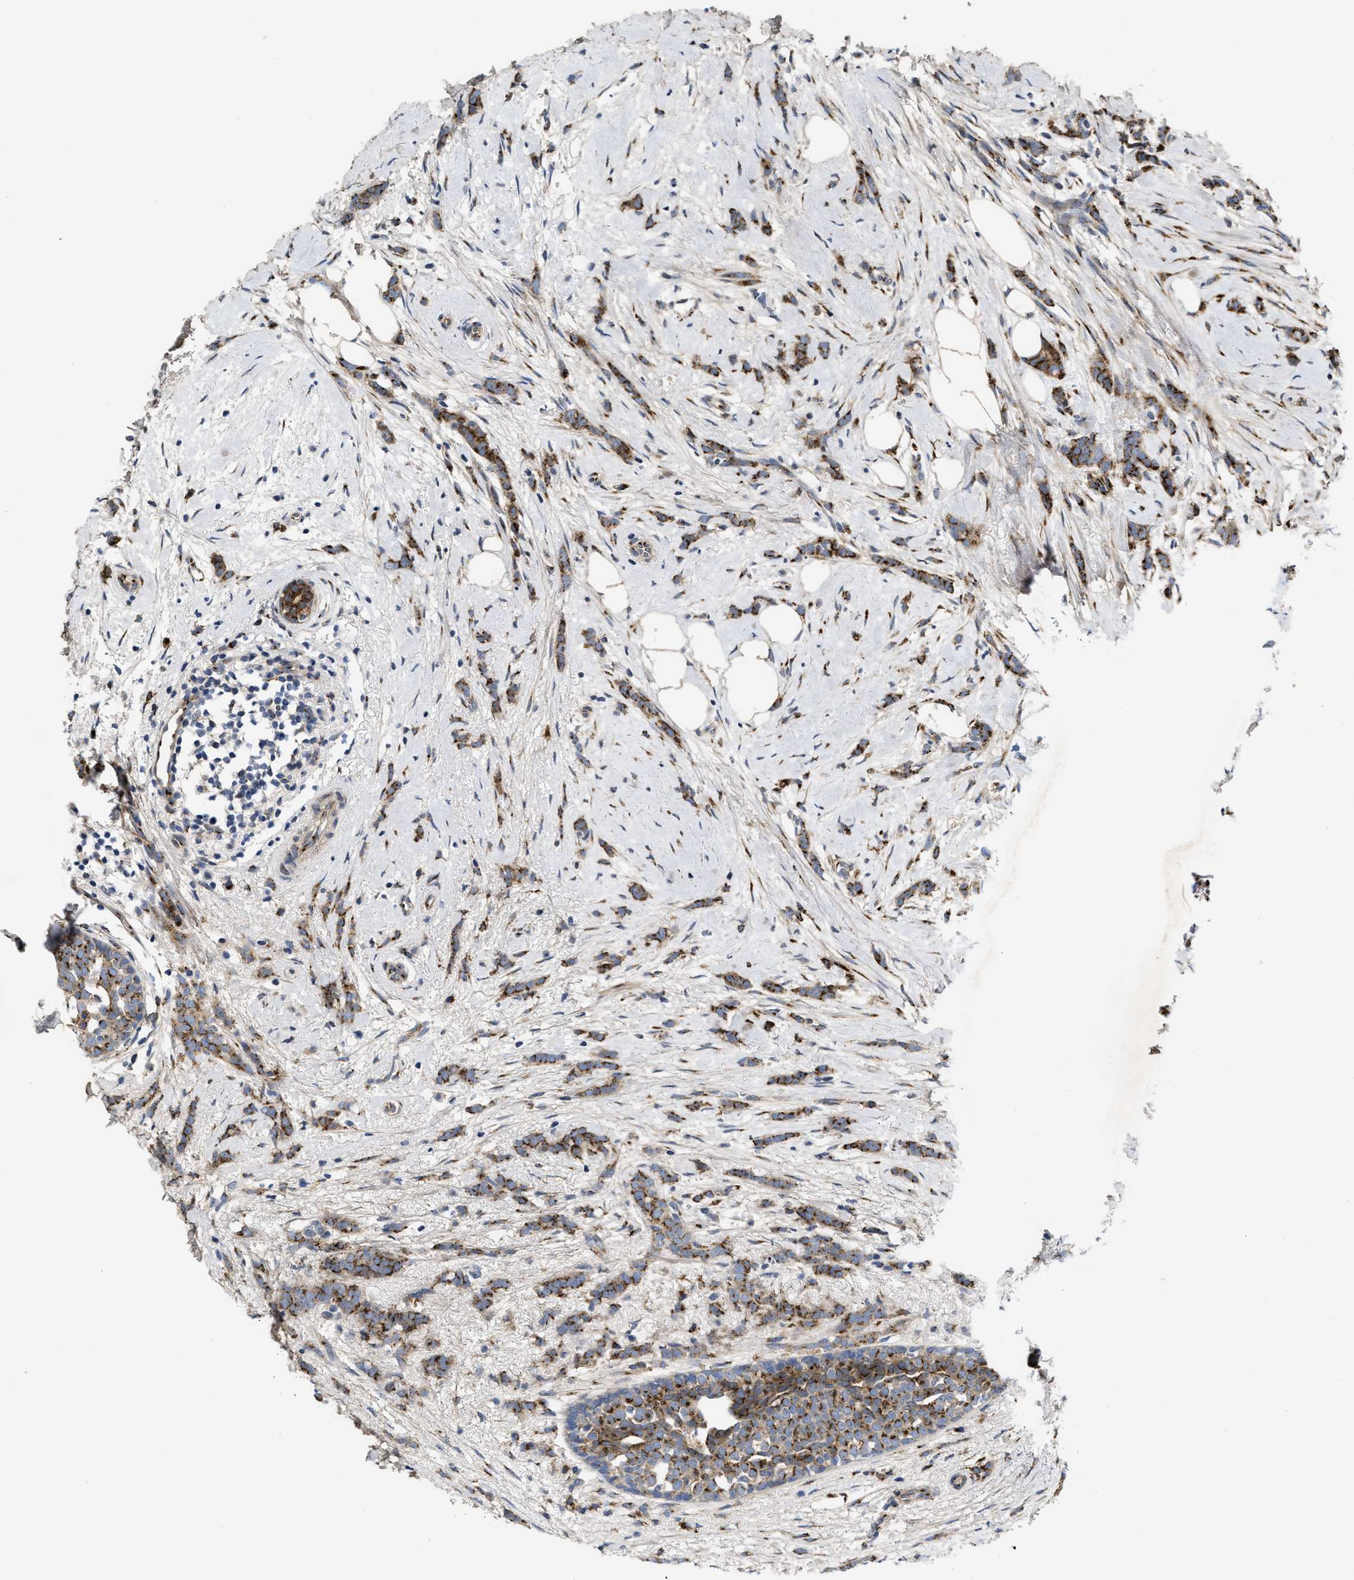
{"staining": {"intensity": "moderate", "quantity": ">75%", "location": "cytoplasmic/membranous"}, "tissue": "breast cancer", "cell_type": "Tumor cells", "image_type": "cancer", "snomed": [{"axis": "morphology", "description": "Lobular carcinoma, in situ"}, {"axis": "morphology", "description": "Lobular carcinoma"}, {"axis": "topography", "description": "Breast"}], "caption": "Brown immunohistochemical staining in lobular carcinoma (breast) reveals moderate cytoplasmic/membranous positivity in about >75% of tumor cells.", "gene": "ZNF70", "patient": {"sex": "female", "age": 41}}